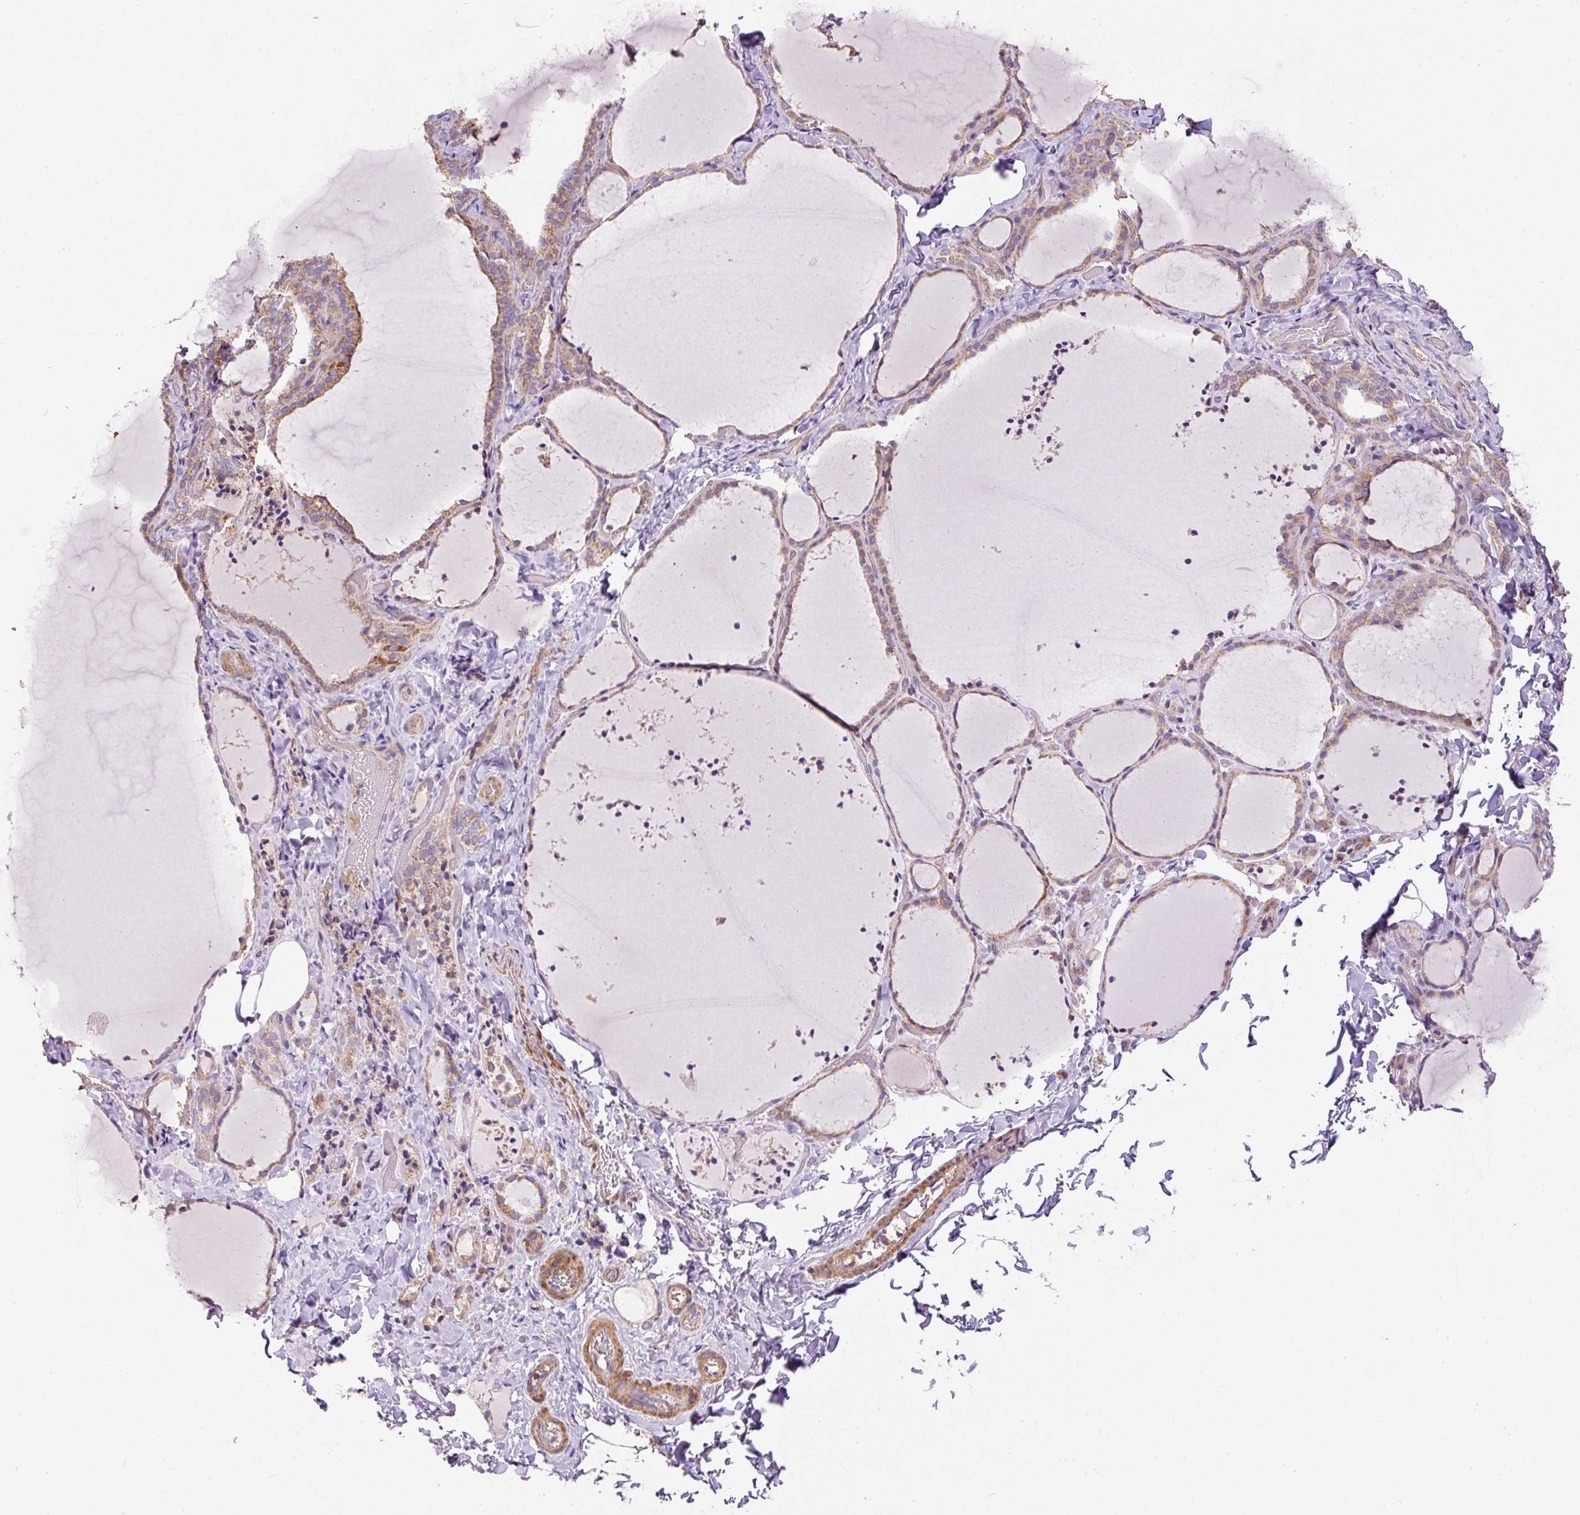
{"staining": {"intensity": "moderate", "quantity": ">75%", "location": "cytoplasmic/membranous"}, "tissue": "thyroid gland", "cell_type": "Glandular cells", "image_type": "normal", "snomed": [{"axis": "morphology", "description": "Normal tissue, NOS"}, {"axis": "topography", "description": "Thyroid gland"}], "caption": "The immunohistochemical stain labels moderate cytoplasmic/membranous staining in glandular cells of normal thyroid gland. (Stains: DAB (3,3'-diaminobenzidine) in brown, nuclei in blue, Microscopy: brightfield microscopy at high magnification).", "gene": "NDUFAF2", "patient": {"sex": "female", "age": 22}}